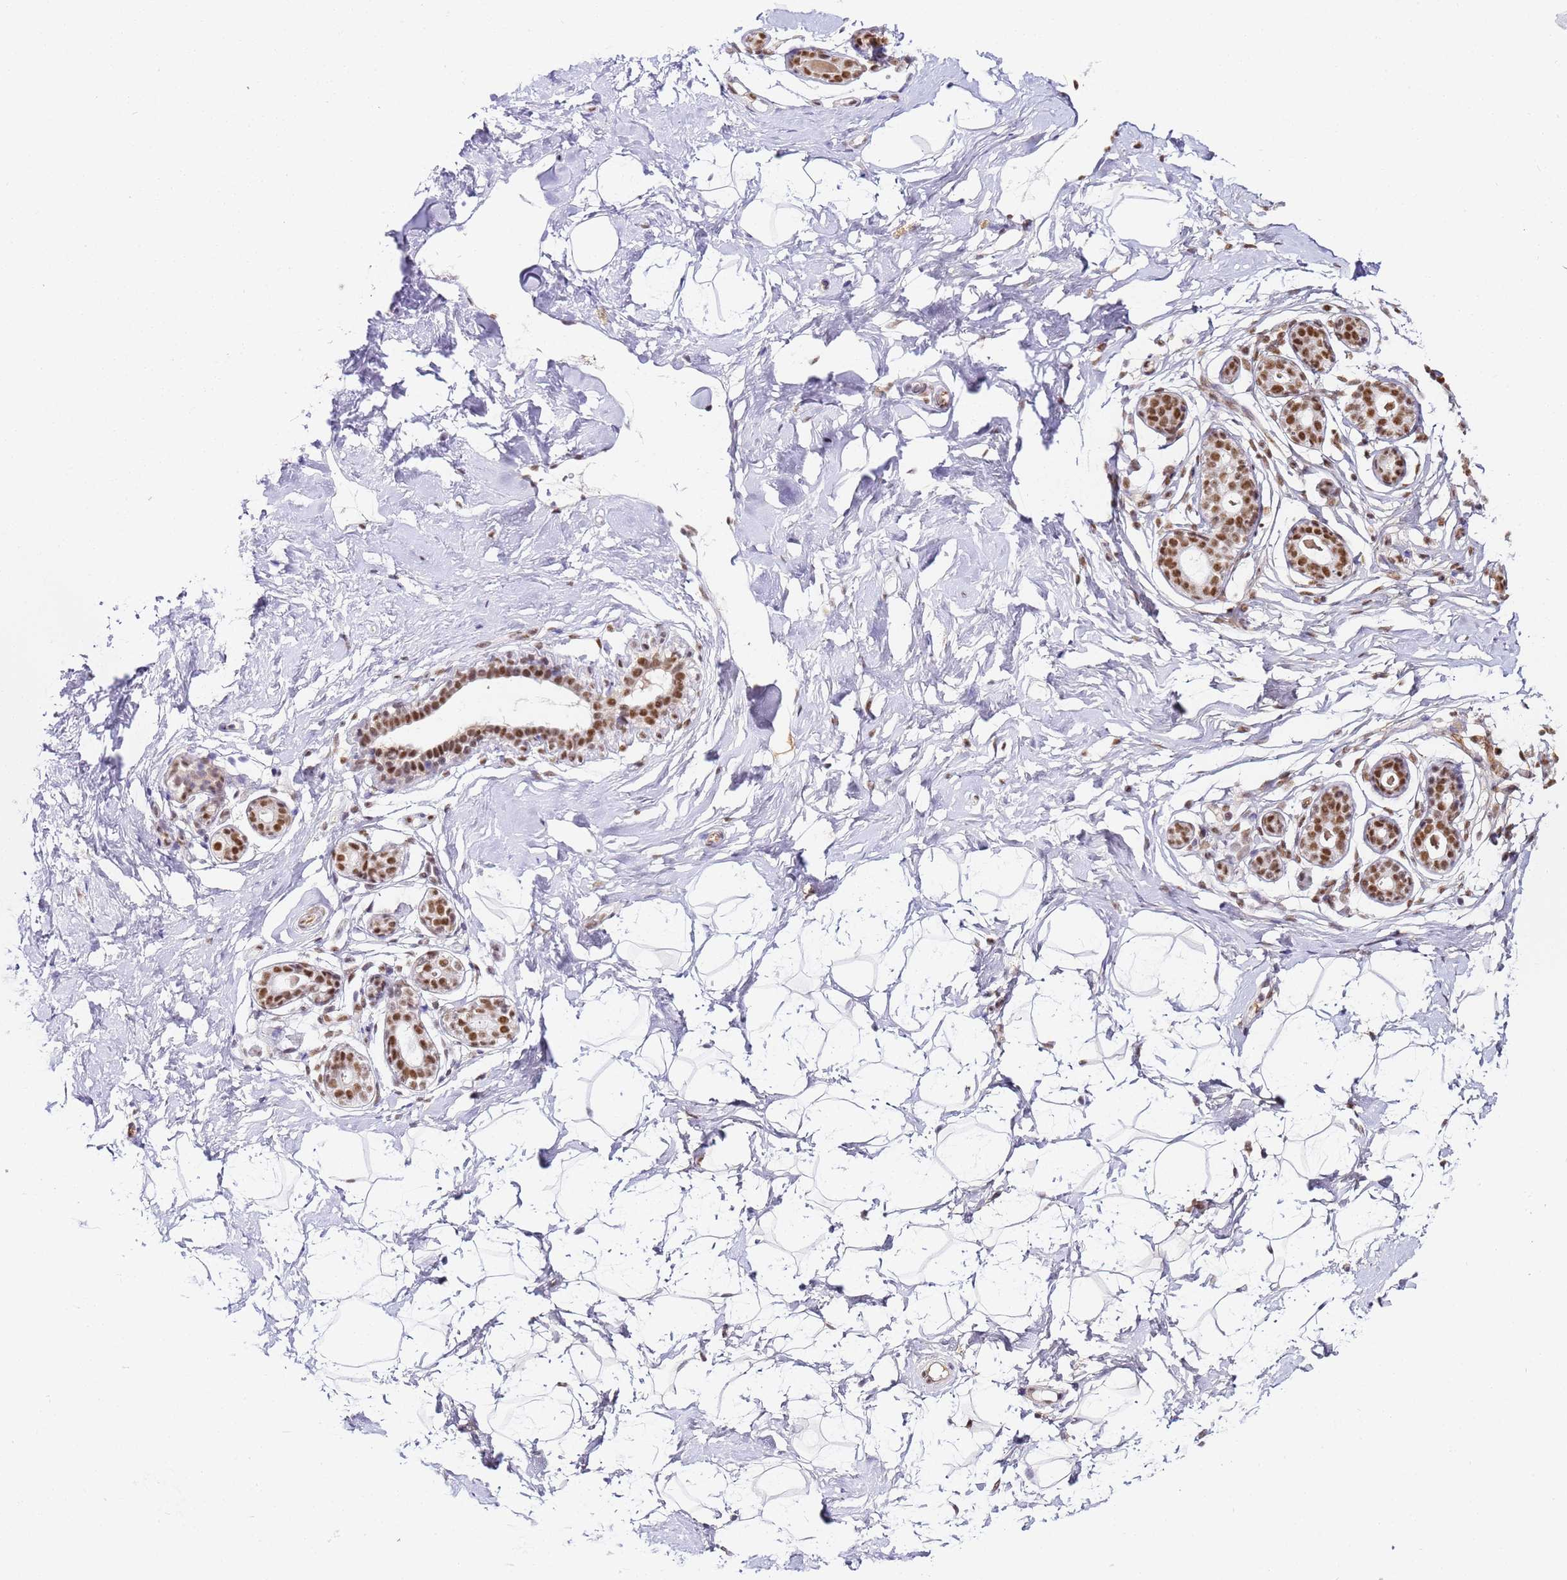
{"staining": {"intensity": "negative", "quantity": "none", "location": "none"}, "tissue": "breast", "cell_type": "Adipocytes", "image_type": "normal", "snomed": [{"axis": "morphology", "description": "Normal tissue, NOS"}, {"axis": "morphology", "description": "Adenoma, NOS"}, {"axis": "topography", "description": "Breast"}], "caption": "This is a micrograph of IHC staining of normal breast, which shows no expression in adipocytes. (DAB (3,3'-diaminobenzidine) immunohistochemistry (IHC) with hematoxylin counter stain).", "gene": "RBM12", "patient": {"sex": "female", "age": 23}}